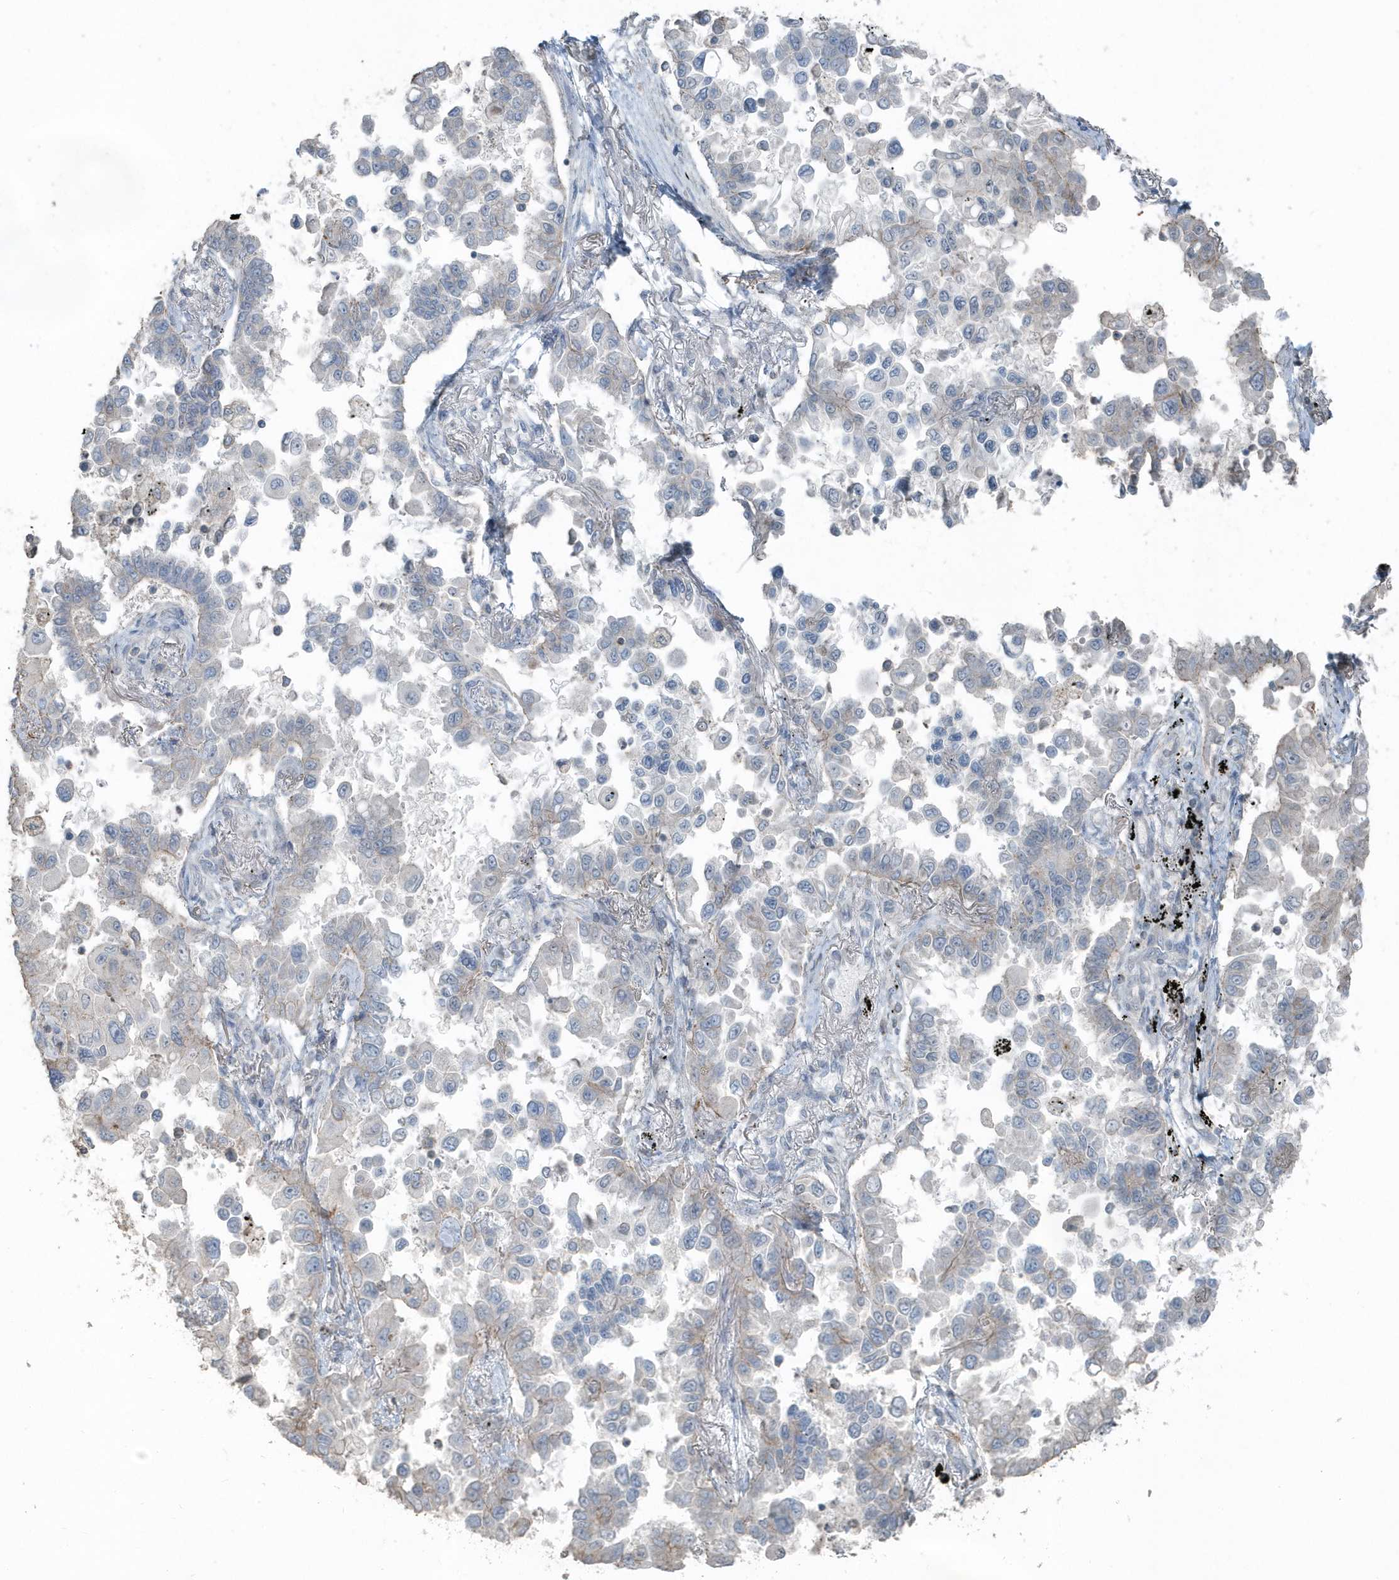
{"staining": {"intensity": "negative", "quantity": "none", "location": "none"}, "tissue": "lung cancer", "cell_type": "Tumor cells", "image_type": "cancer", "snomed": [{"axis": "morphology", "description": "Adenocarcinoma, NOS"}, {"axis": "topography", "description": "Lung"}], "caption": "Lung cancer (adenocarcinoma) stained for a protein using immunohistochemistry demonstrates no expression tumor cells.", "gene": "ACTC1", "patient": {"sex": "female", "age": 67}}